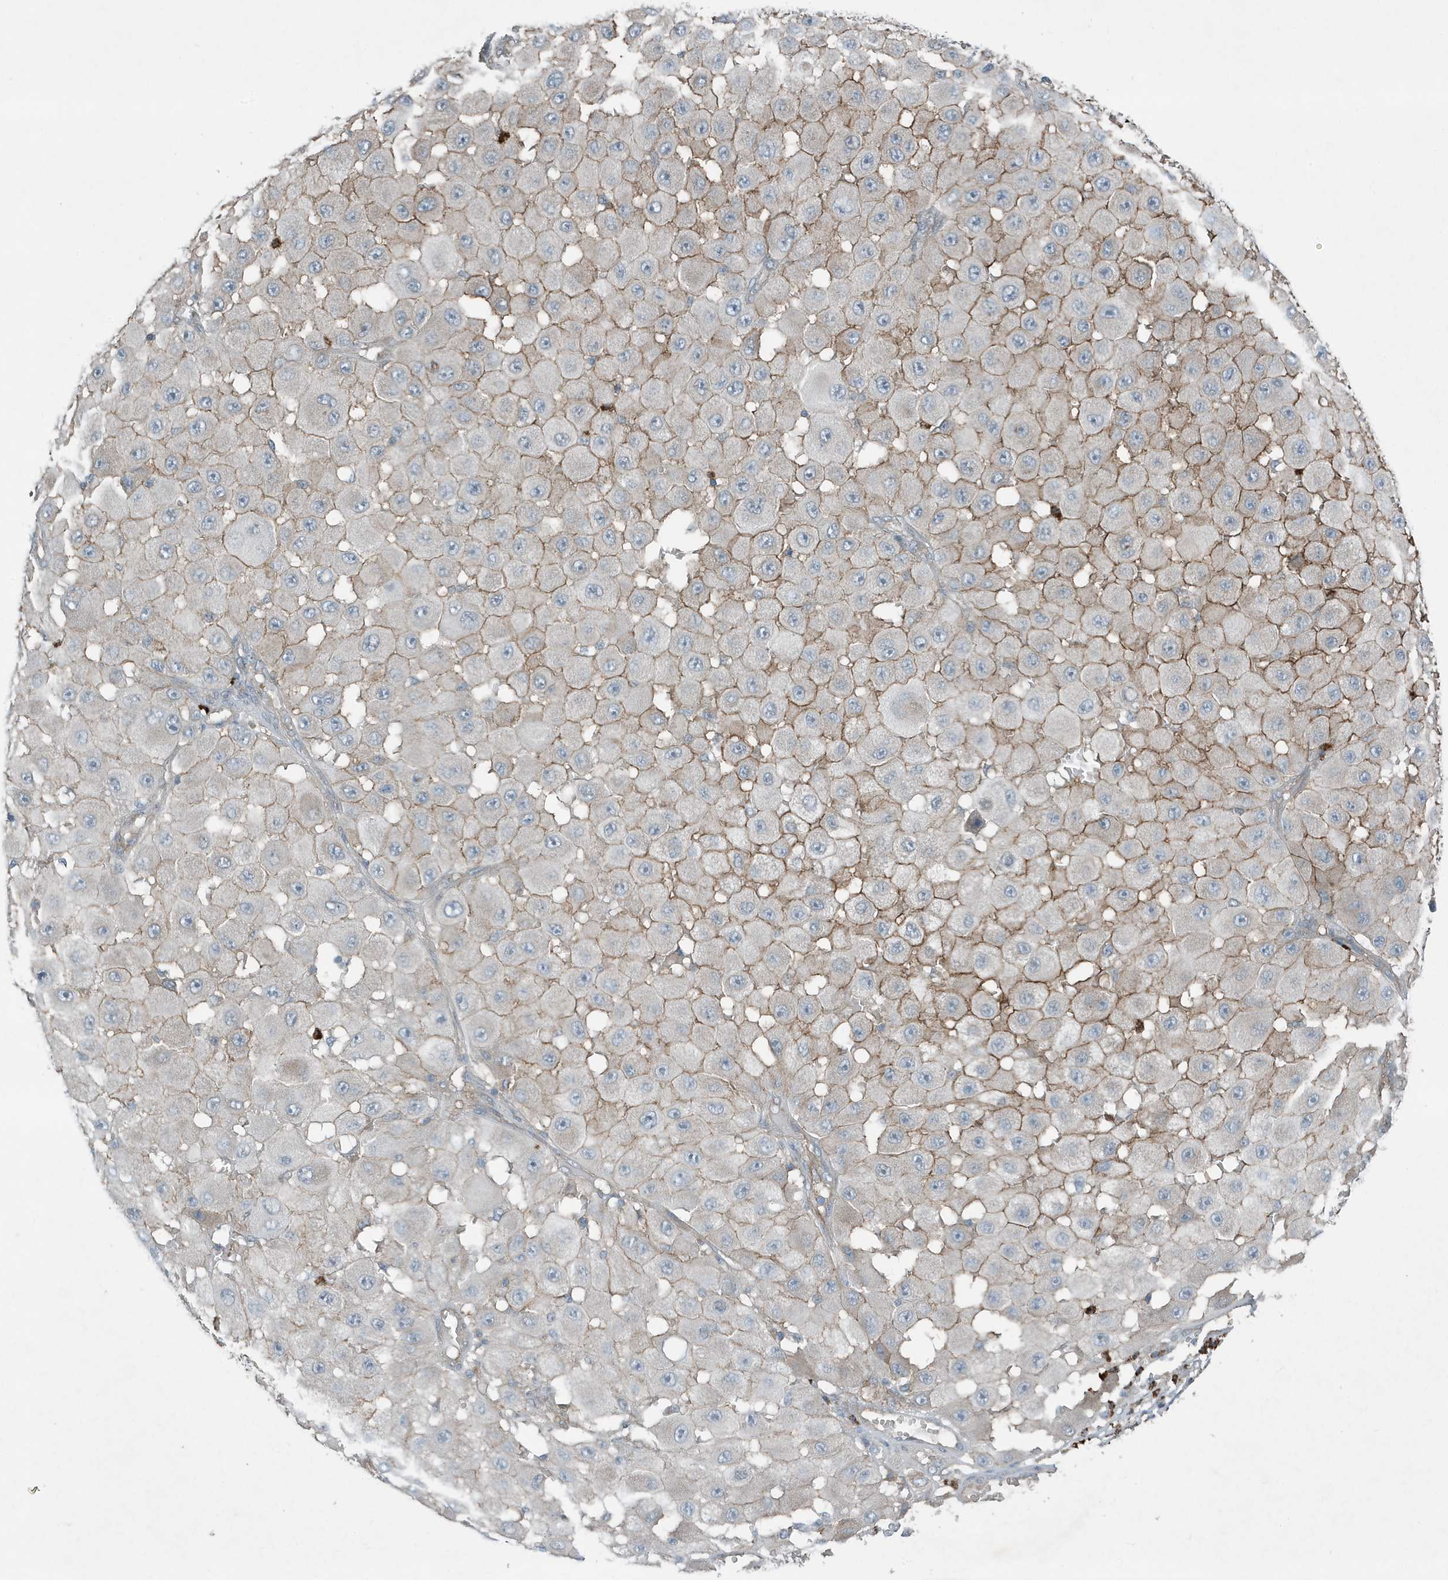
{"staining": {"intensity": "moderate", "quantity": "25%-75%", "location": "cytoplasmic/membranous"}, "tissue": "melanoma", "cell_type": "Tumor cells", "image_type": "cancer", "snomed": [{"axis": "morphology", "description": "Malignant melanoma, NOS"}, {"axis": "topography", "description": "Skin"}], "caption": "Immunohistochemistry (DAB (3,3'-diaminobenzidine)) staining of malignant melanoma reveals moderate cytoplasmic/membranous protein staining in about 25%-75% of tumor cells. The protein is shown in brown color, while the nuclei are stained blue.", "gene": "DAPP1", "patient": {"sex": "female", "age": 81}}